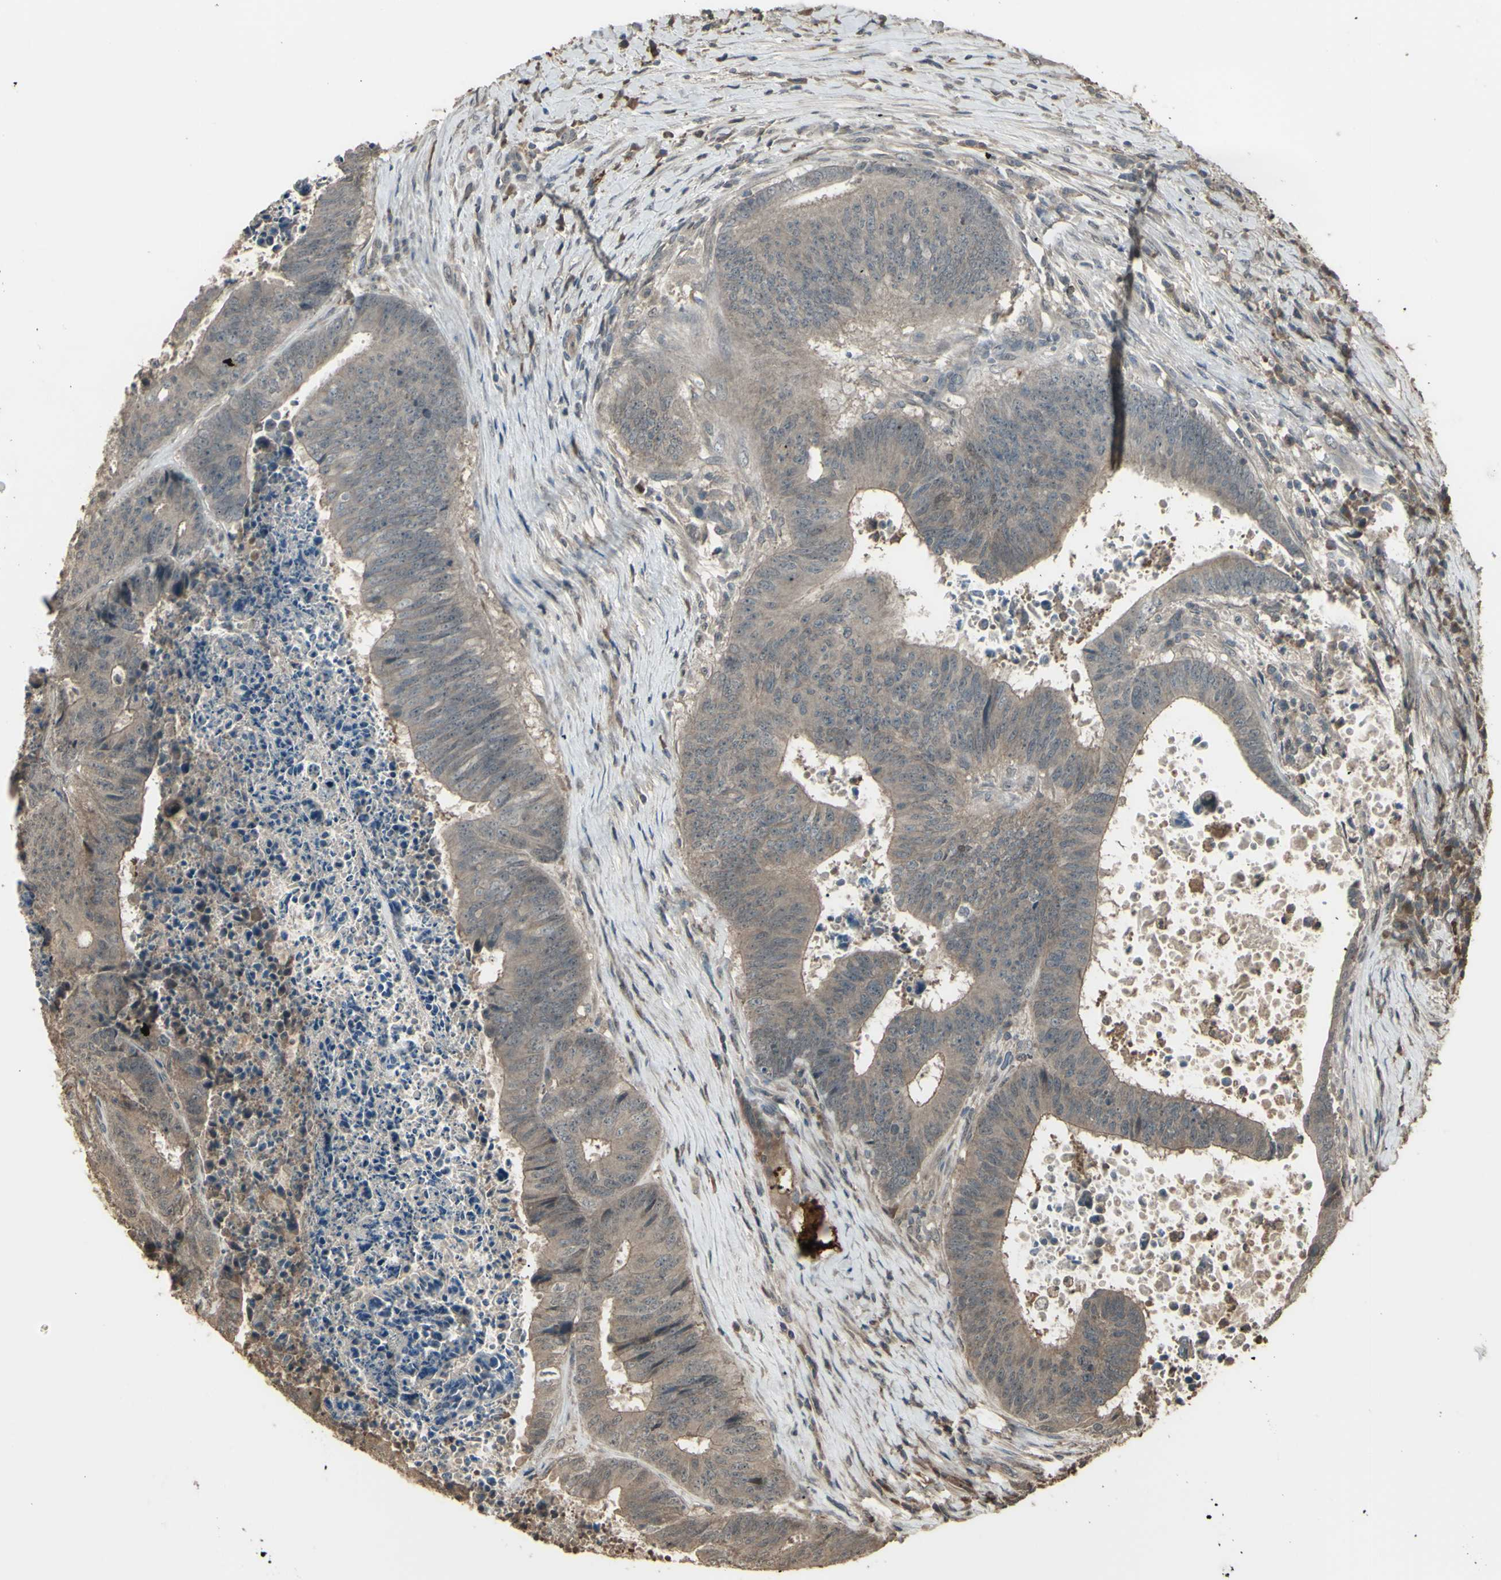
{"staining": {"intensity": "weak", "quantity": ">75%", "location": "cytoplasmic/membranous"}, "tissue": "colorectal cancer", "cell_type": "Tumor cells", "image_type": "cancer", "snomed": [{"axis": "morphology", "description": "Adenocarcinoma, NOS"}, {"axis": "topography", "description": "Rectum"}], "caption": "This is a micrograph of immunohistochemistry (IHC) staining of colorectal cancer, which shows weak staining in the cytoplasmic/membranous of tumor cells.", "gene": "GNAS", "patient": {"sex": "male", "age": 72}}